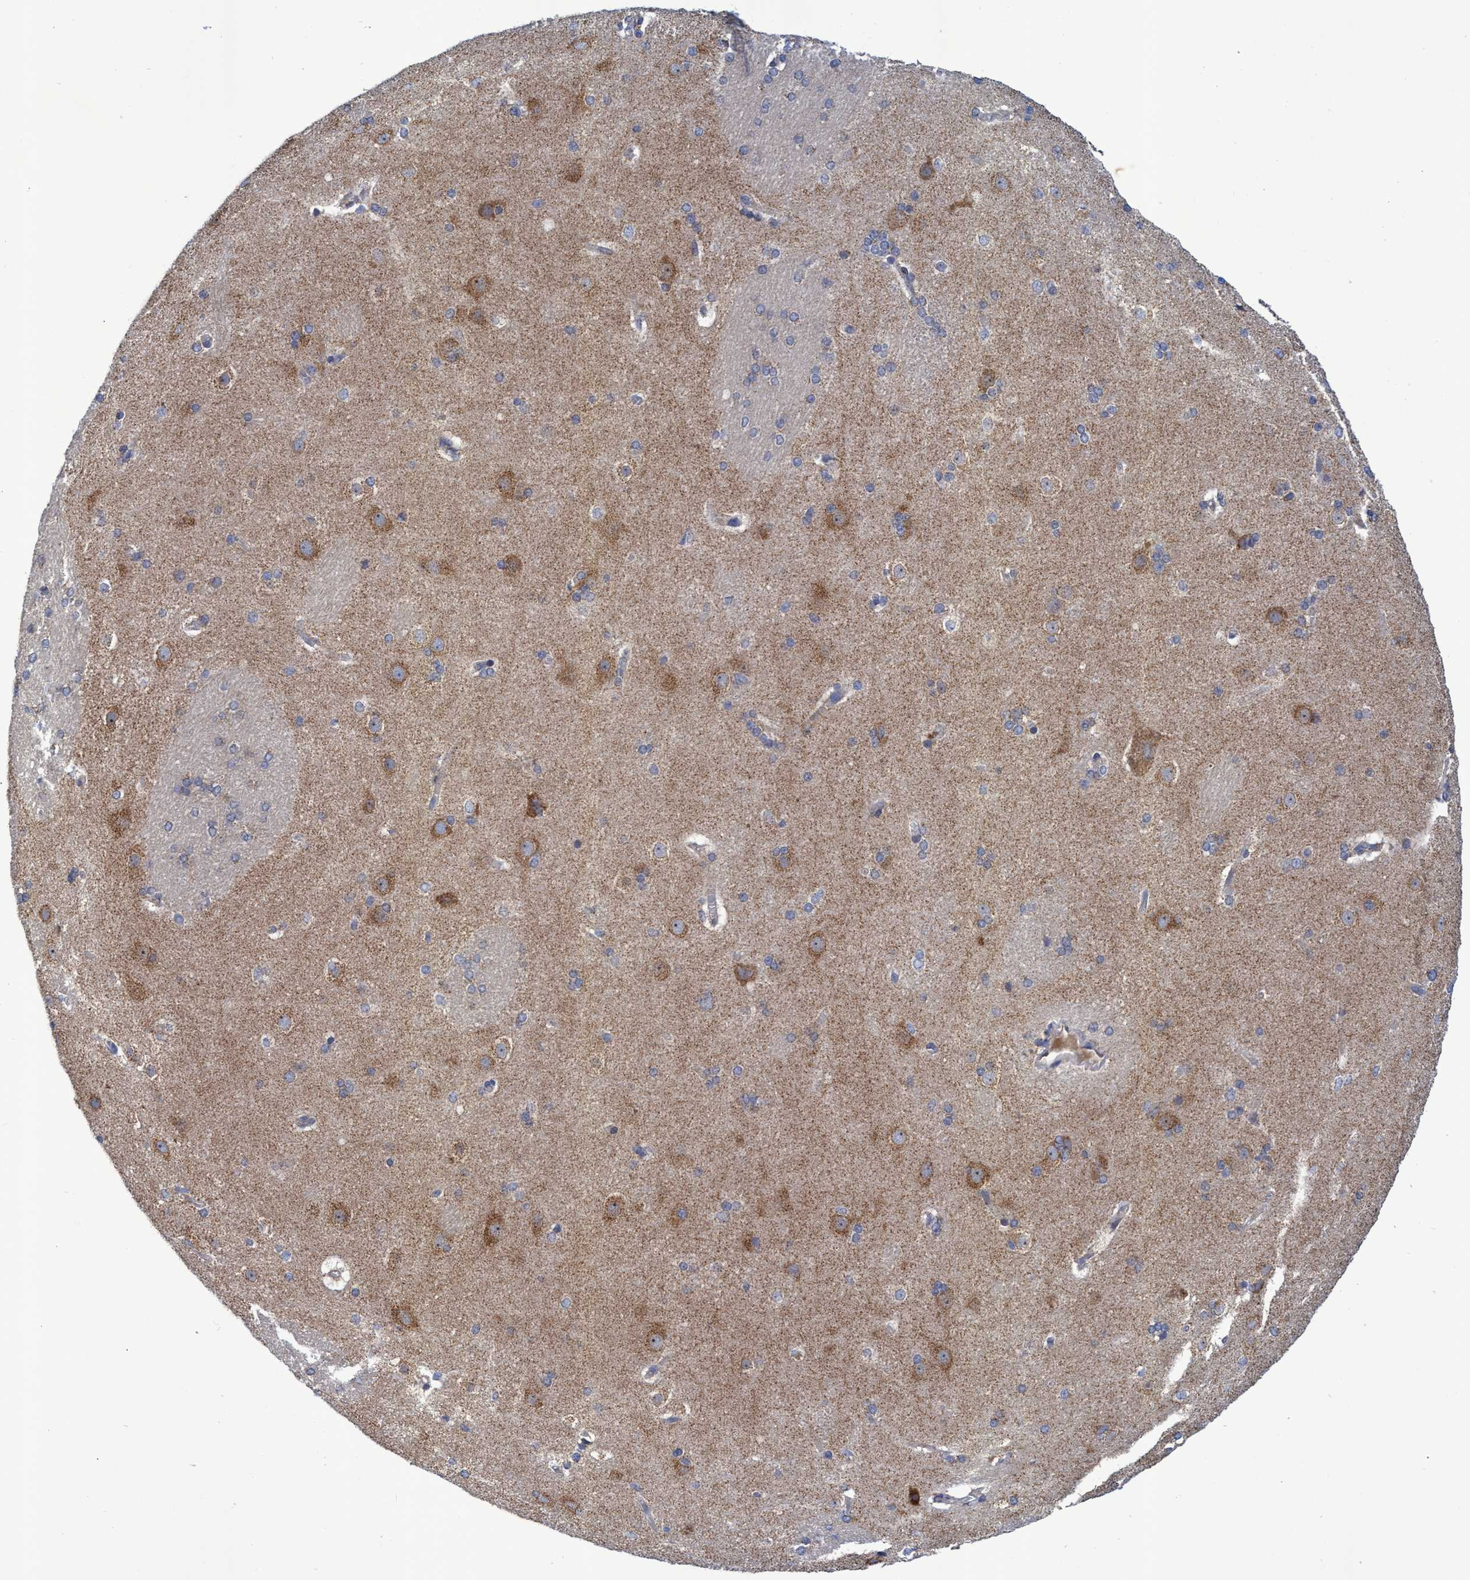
{"staining": {"intensity": "weak", "quantity": "<25%", "location": "cytoplasmic/membranous"}, "tissue": "caudate", "cell_type": "Glial cells", "image_type": "normal", "snomed": [{"axis": "morphology", "description": "Normal tissue, NOS"}, {"axis": "topography", "description": "Lateral ventricle wall"}], "caption": "An immunohistochemistry micrograph of normal caudate is shown. There is no staining in glial cells of caudate. The staining was performed using DAB (3,3'-diaminobenzidine) to visualize the protein expression in brown, while the nuclei were stained in blue with hematoxylin (Magnification: 20x).", "gene": "NAT16", "patient": {"sex": "female", "age": 19}}